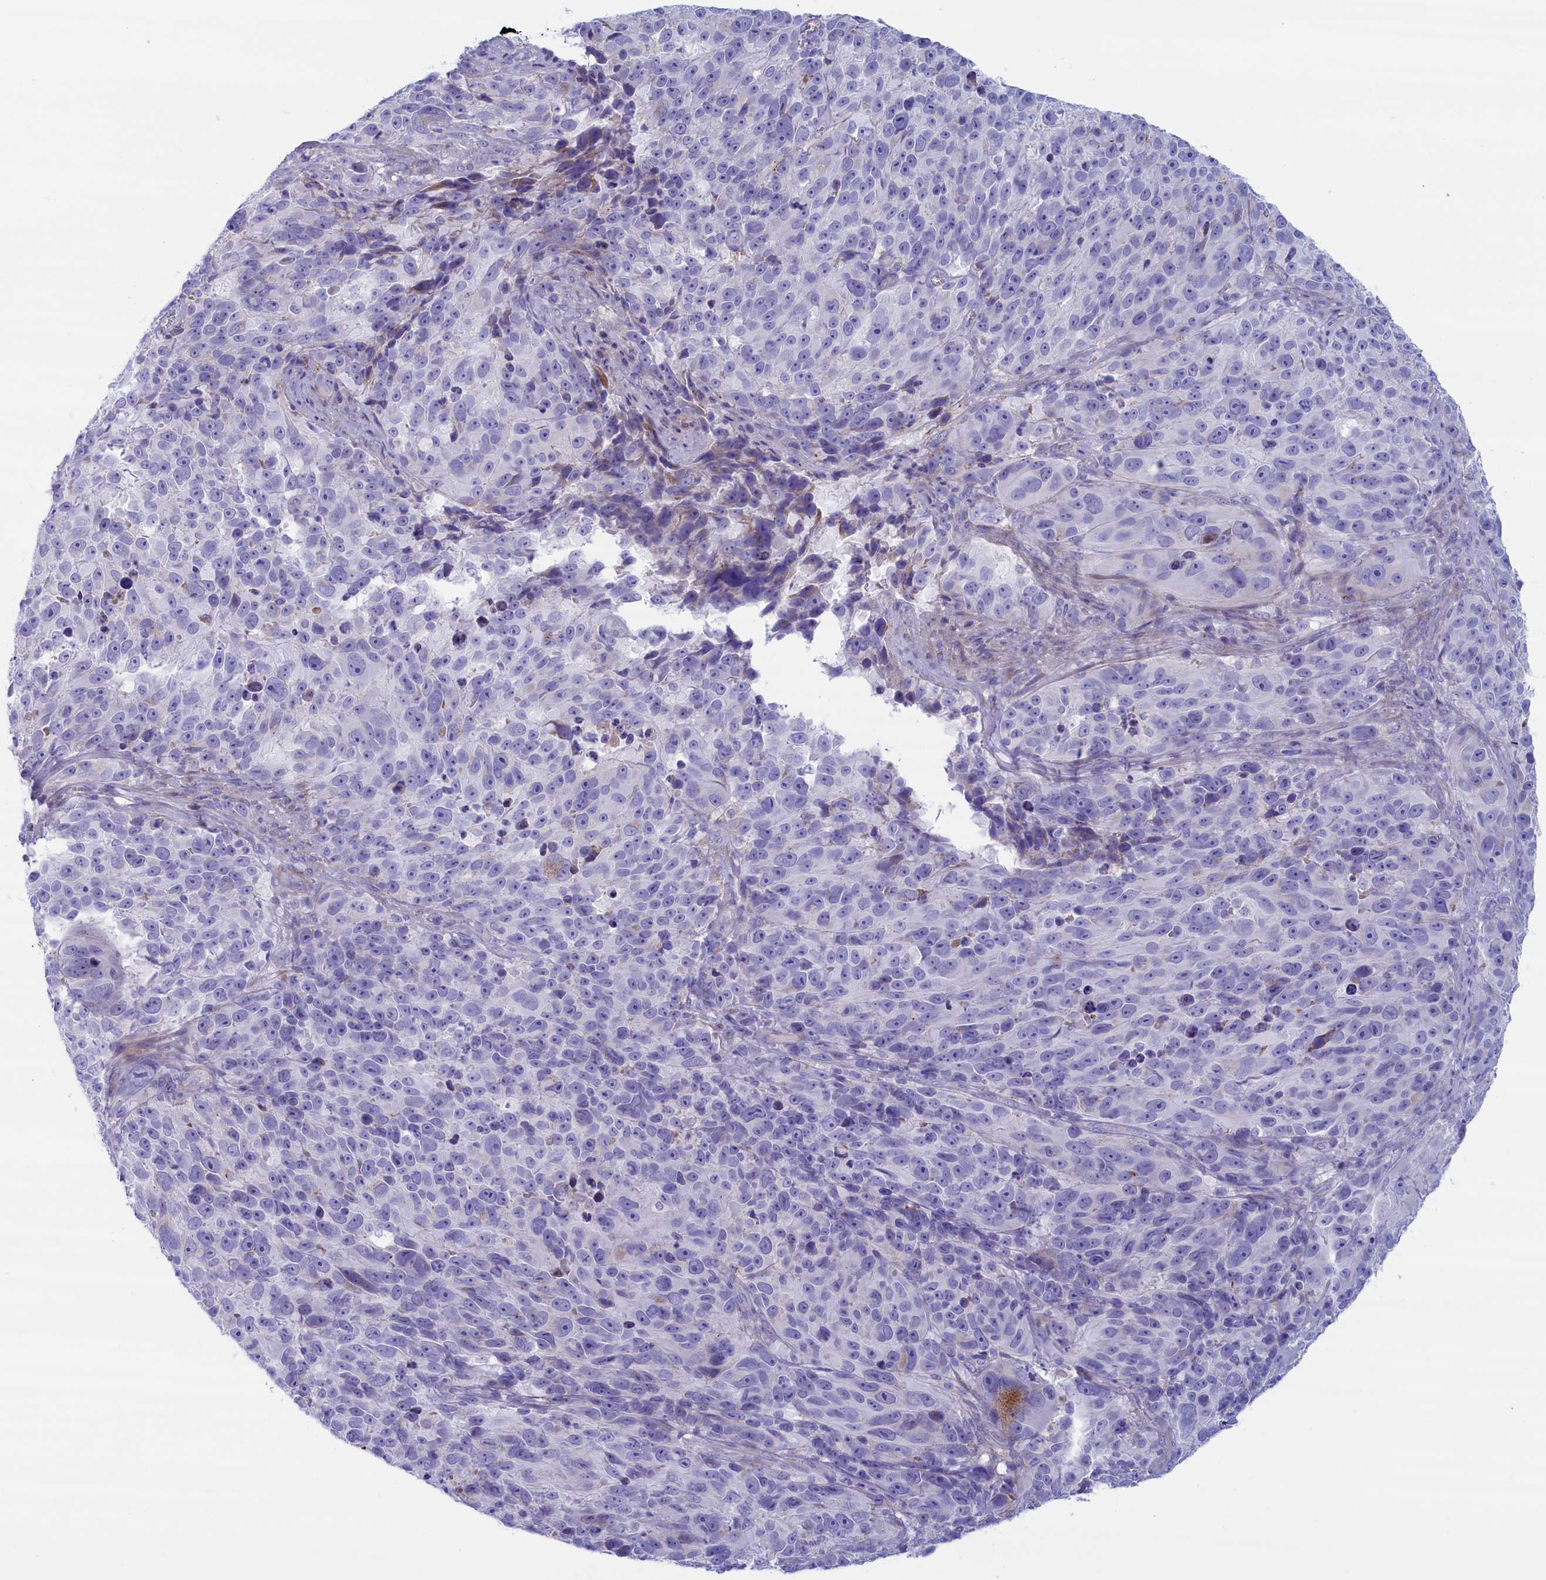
{"staining": {"intensity": "negative", "quantity": "none", "location": "none"}, "tissue": "melanoma", "cell_type": "Tumor cells", "image_type": "cancer", "snomed": [{"axis": "morphology", "description": "Malignant melanoma, NOS"}, {"axis": "topography", "description": "Skin"}], "caption": "High power microscopy image of an immunohistochemistry (IHC) photomicrograph of malignant melanoma, revealing no significant staining in tumor cells.", "gene": "MPV17L2", "patient": {"sex": "male", "age": 84}}